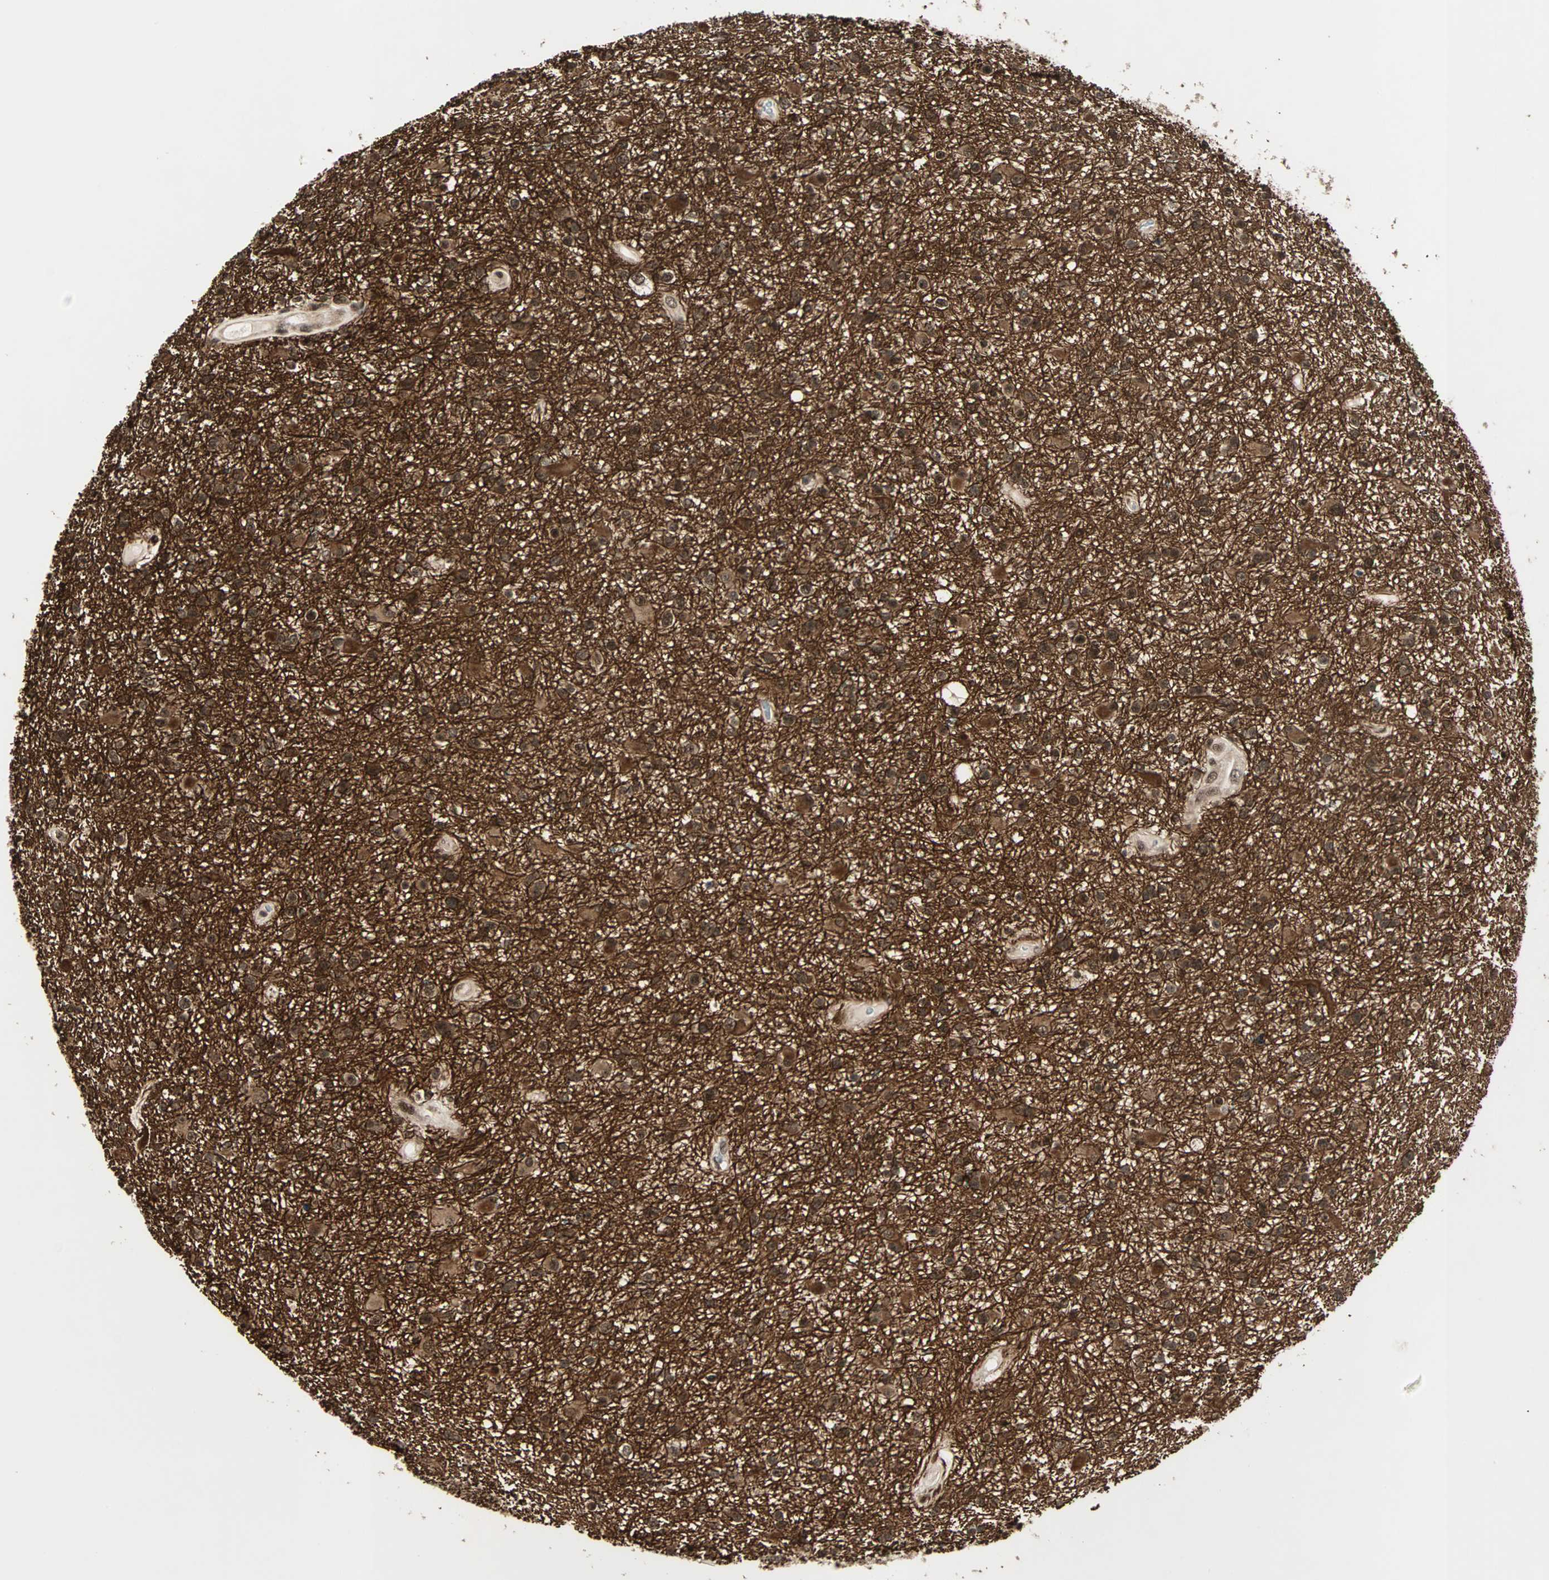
{"staining": {"intensity": "strong", "quantity": ">75%", "location": "cytoplasmic/membranous,nuclear"}, "tissue": "glioma", "cell_type": "Tumor cells", "image_type": "cancer", "snomed": [{"axis": "morphology", "description": "Glioma, malignant, High grade"}, {"axis": "topography", "description": "Brain"}], "caption": "IHC photomicrograph of human glioma stained for a protein (brown), which reveals high levels of strong cytoplasmic/membranous and nuclear positivity in approximately >75% of tumor cells.", "gene": "ZNF44", "patient": {"sex": "male", "age": 33}}